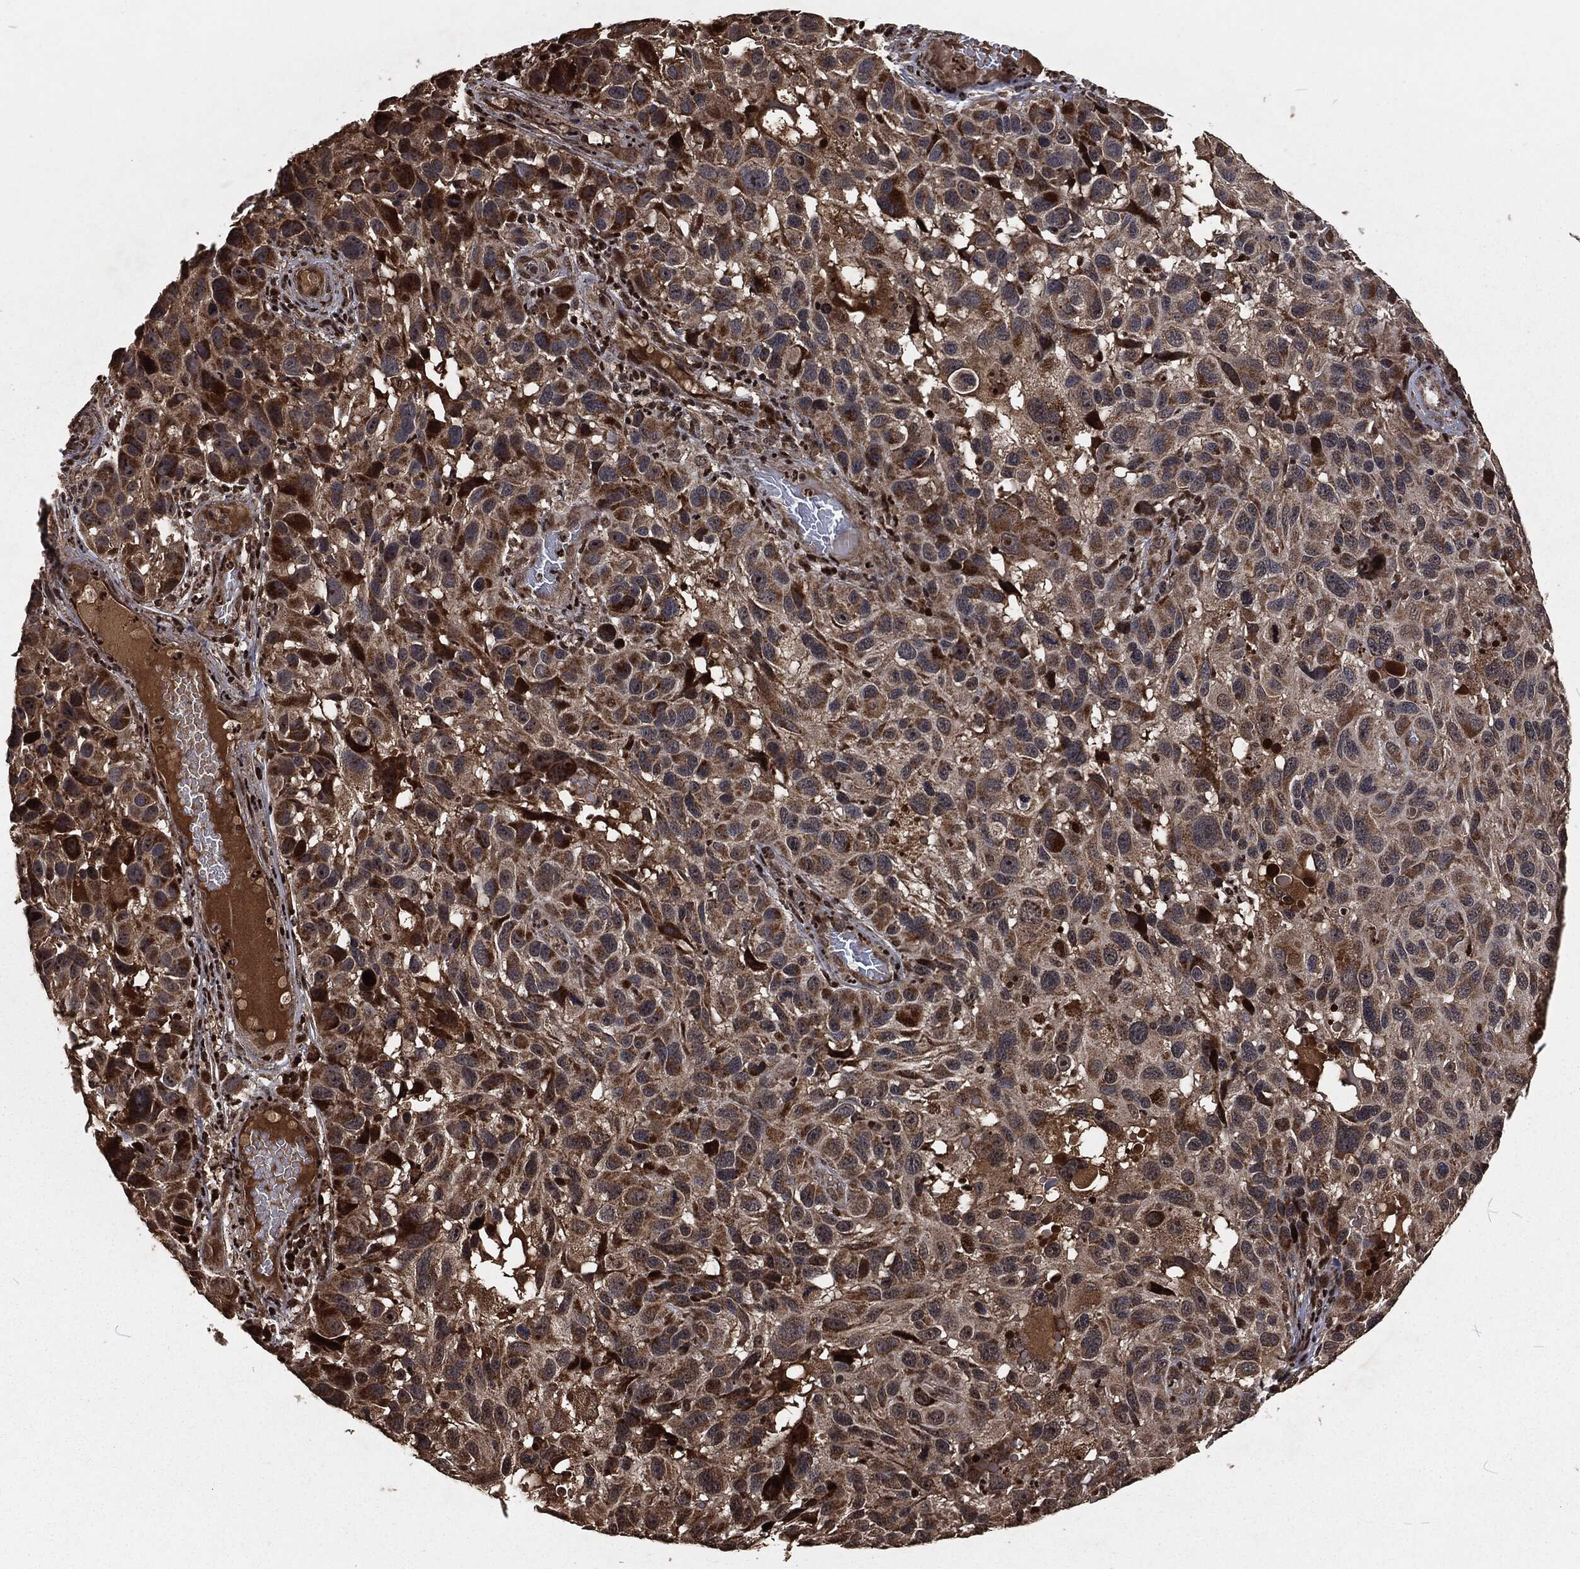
{"staining": {"intensity": "strong", "quantity": "<25%", "location": "cytoplasmic/membranous"}, "tissue": "melanoma", "cell_type": "Tumor cells", "image_type": "cancer", "snomed": [{"axis": "morphology", "description": "Malignant melanoma, NOS"}, {"axis": "topography", "description": "Skin"}], "caption": "Protein analysis of malignant melanoma tissue exhibits strong cytoplasmic/membranous positivity in about <25% of tumor cells.", "gene": "SNAI1", "patient": {"sex": "male", "age": 53}}